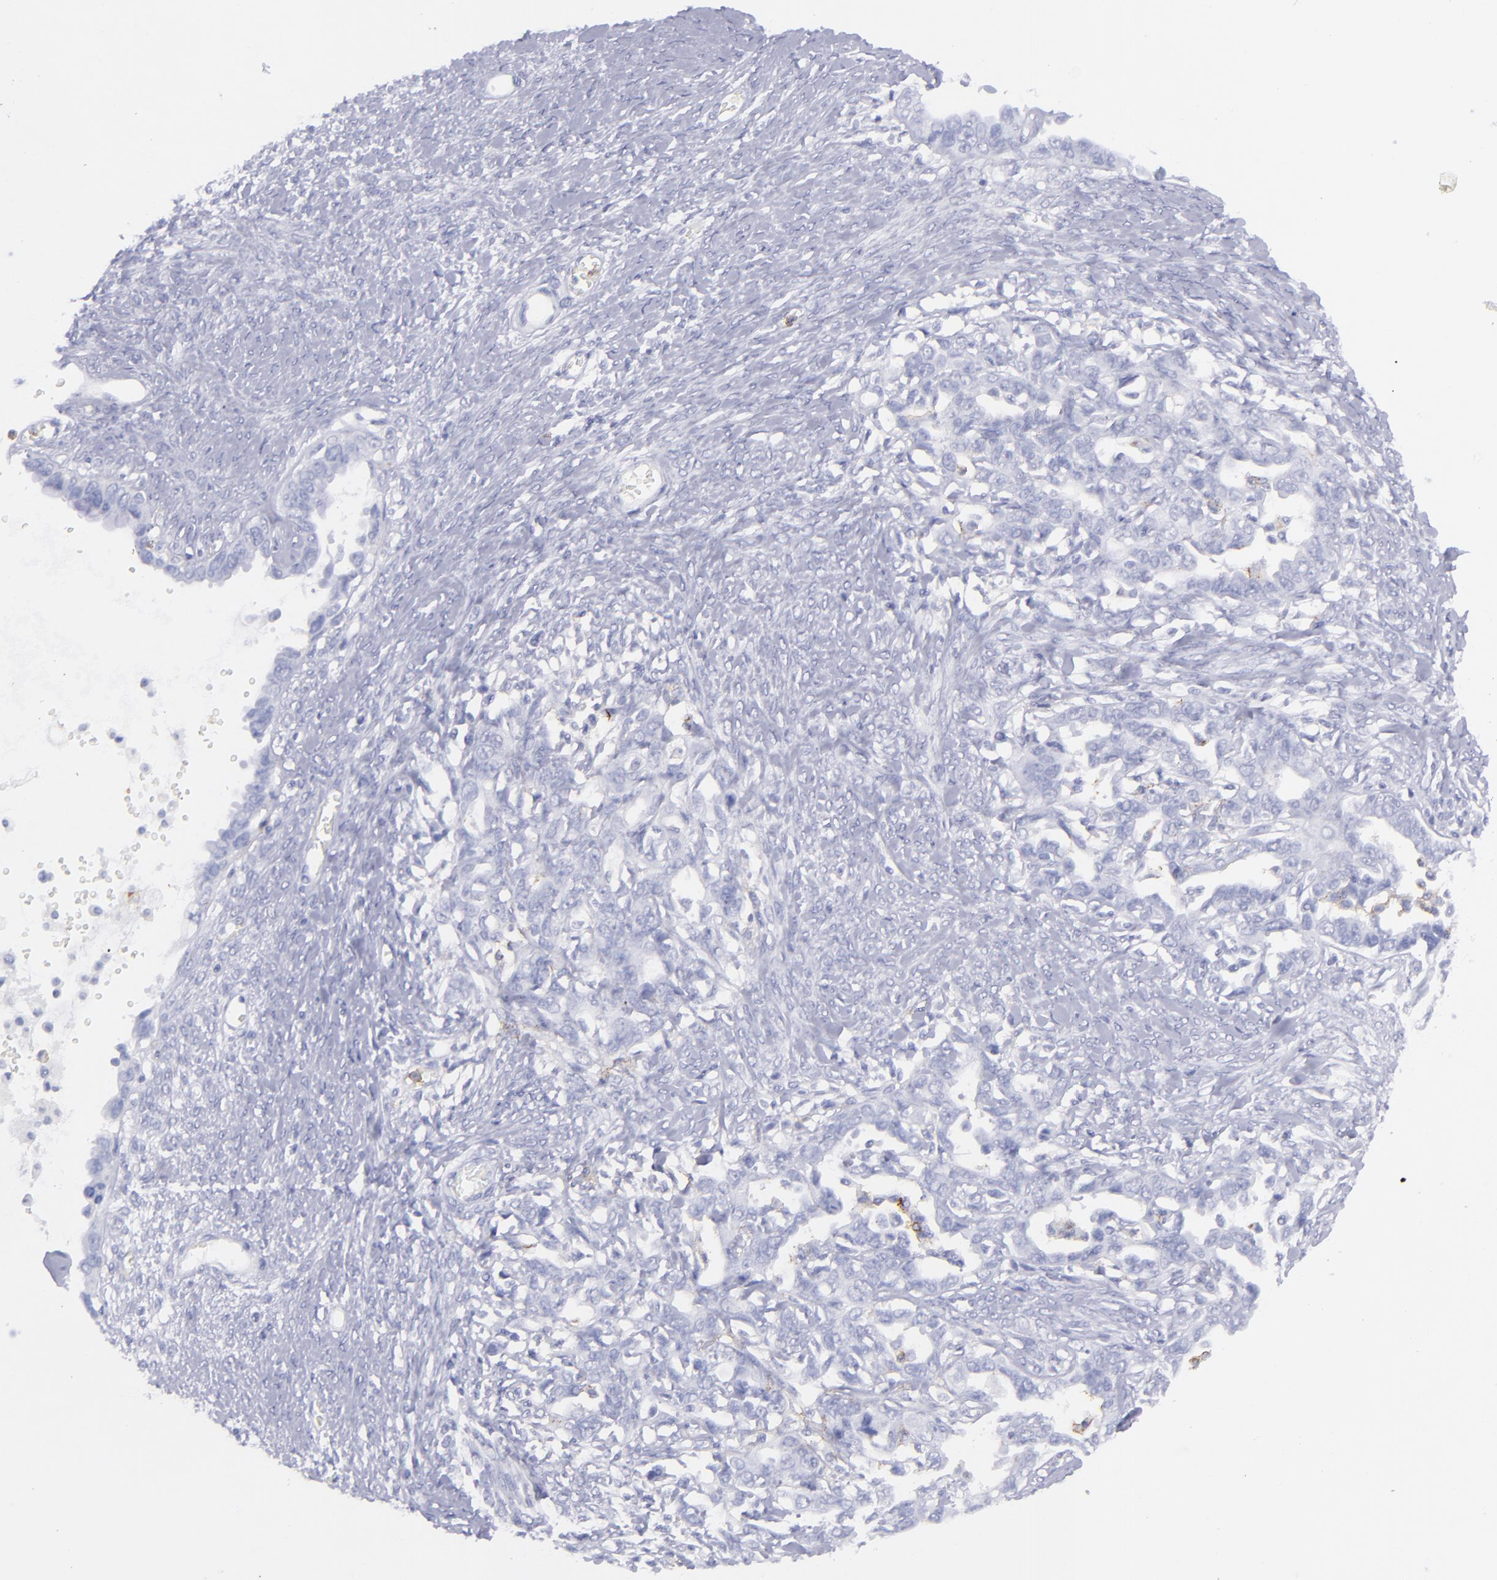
{"staining": {"intensity": "negative", "quantity": "none", "location": "none"}, "tissue": "ovarian cancer", "cell_type": "Tumor cells", "image_type": "cancer", "snomed": [{"axis": "morphology", "description": "Cystadenocarcinoma, serous, NOS"}, {"axis": "topography", "description": "Ovary"}], "caption": "Tumor cells are negative for protein expression in human ovarian cancer. The staining is performed using DAB (3,3'-diaminobenzidine) brown chromogen with nuclei counter-stained in using hematoxylin.", "gene": "SELPLG", "patient": {"sex": "female", "age": 69}}